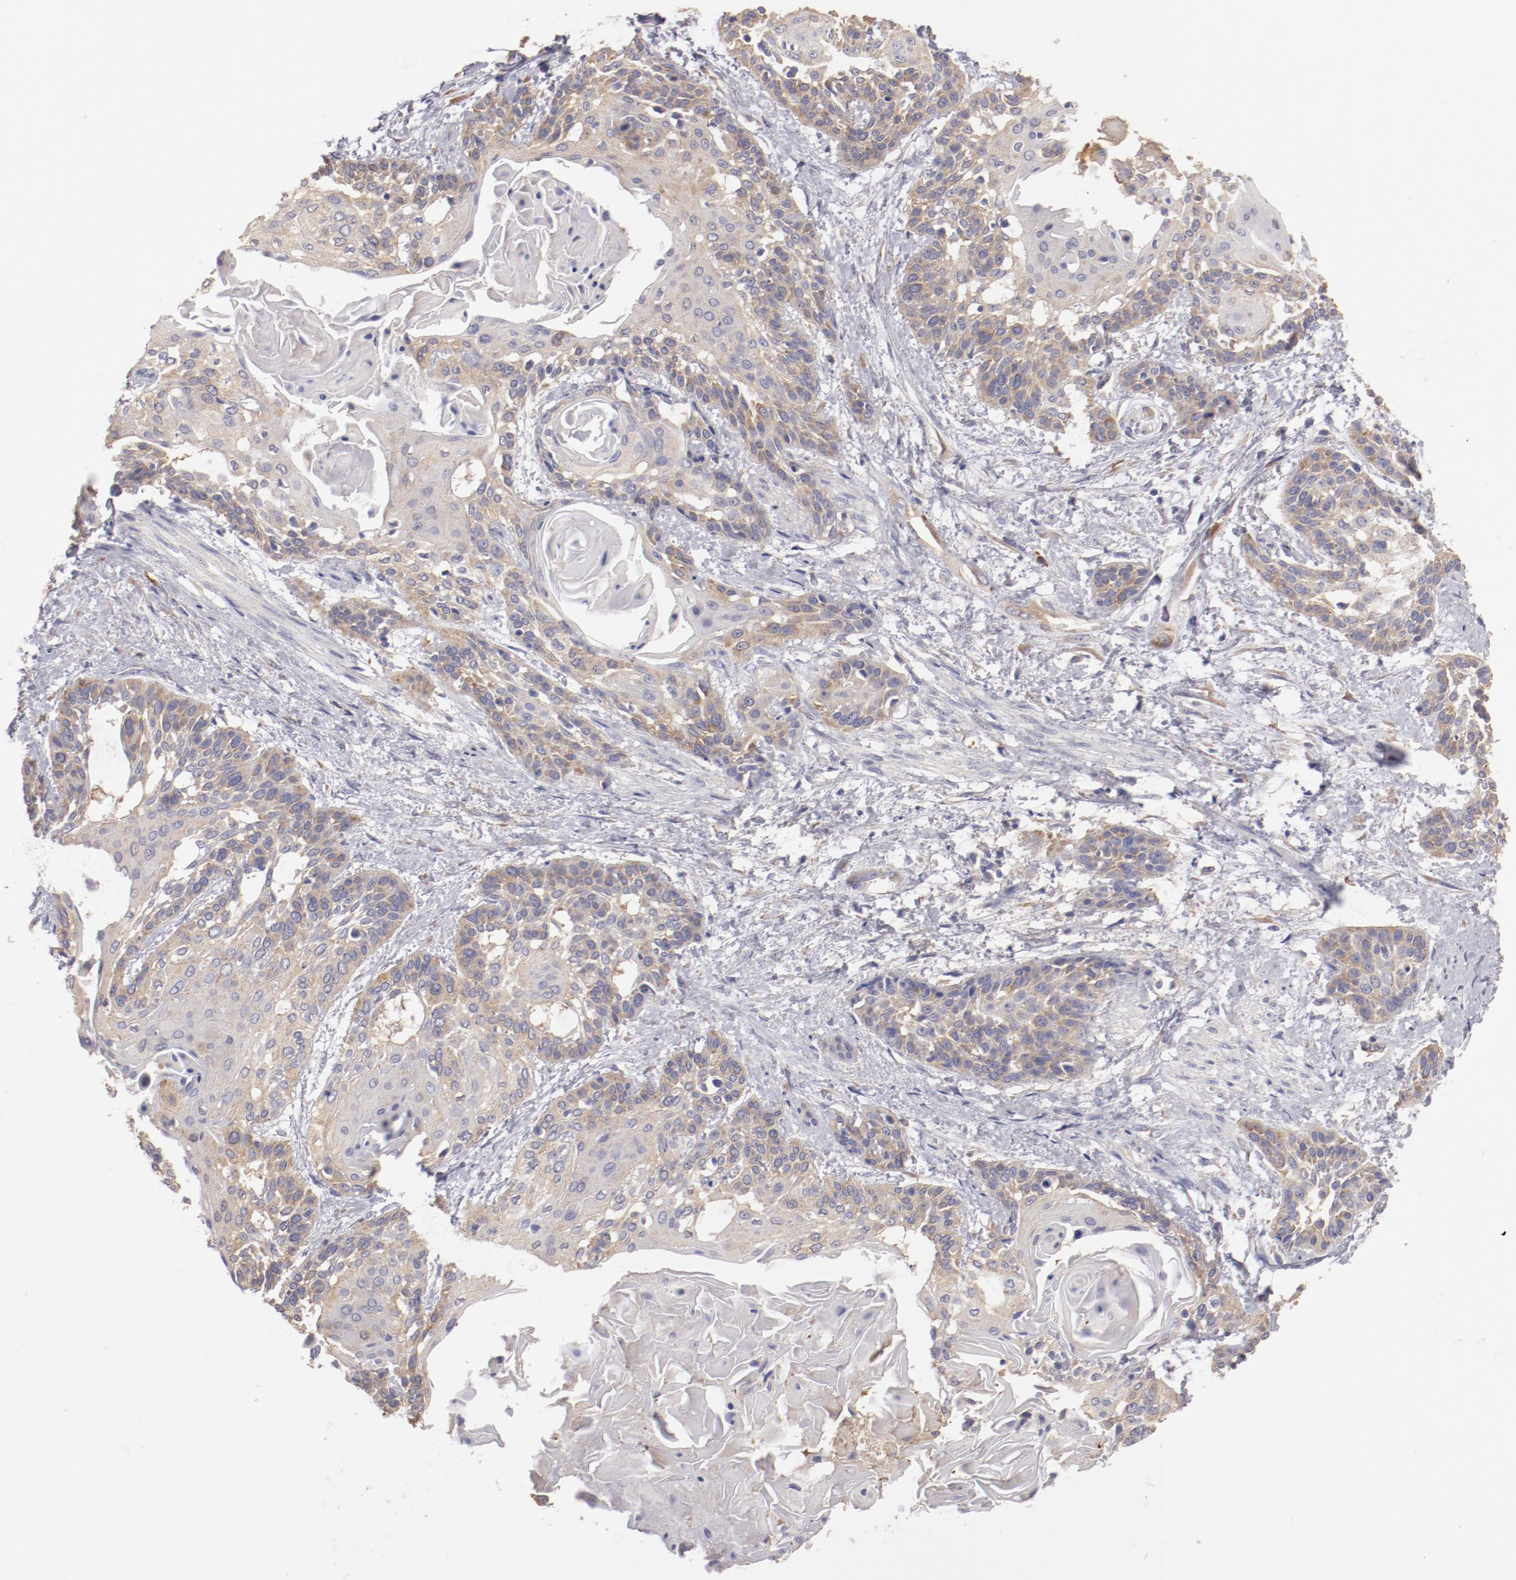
{"staining": {"intensity": "moderate", "quantity": ">75%", "location": "cytoplasmic/membranous"}, "tissue": "cervical cancer", "cell_type": "Tumor cells", "image_type": "cancer", "snomed": [{"axis": "morphology", "description": "Squamous cell carcinoma, NOS"}, {"axis": "topography", "description": "Cervix"}], "caption": "Human cervical cancer stained for a protein (brown) displays moderate cytoplasmic/membranous positive expression in approximately >75% of tumor cells.", "gene": "ENTPD5", "patient": {"sex": "female", "age": 57}}